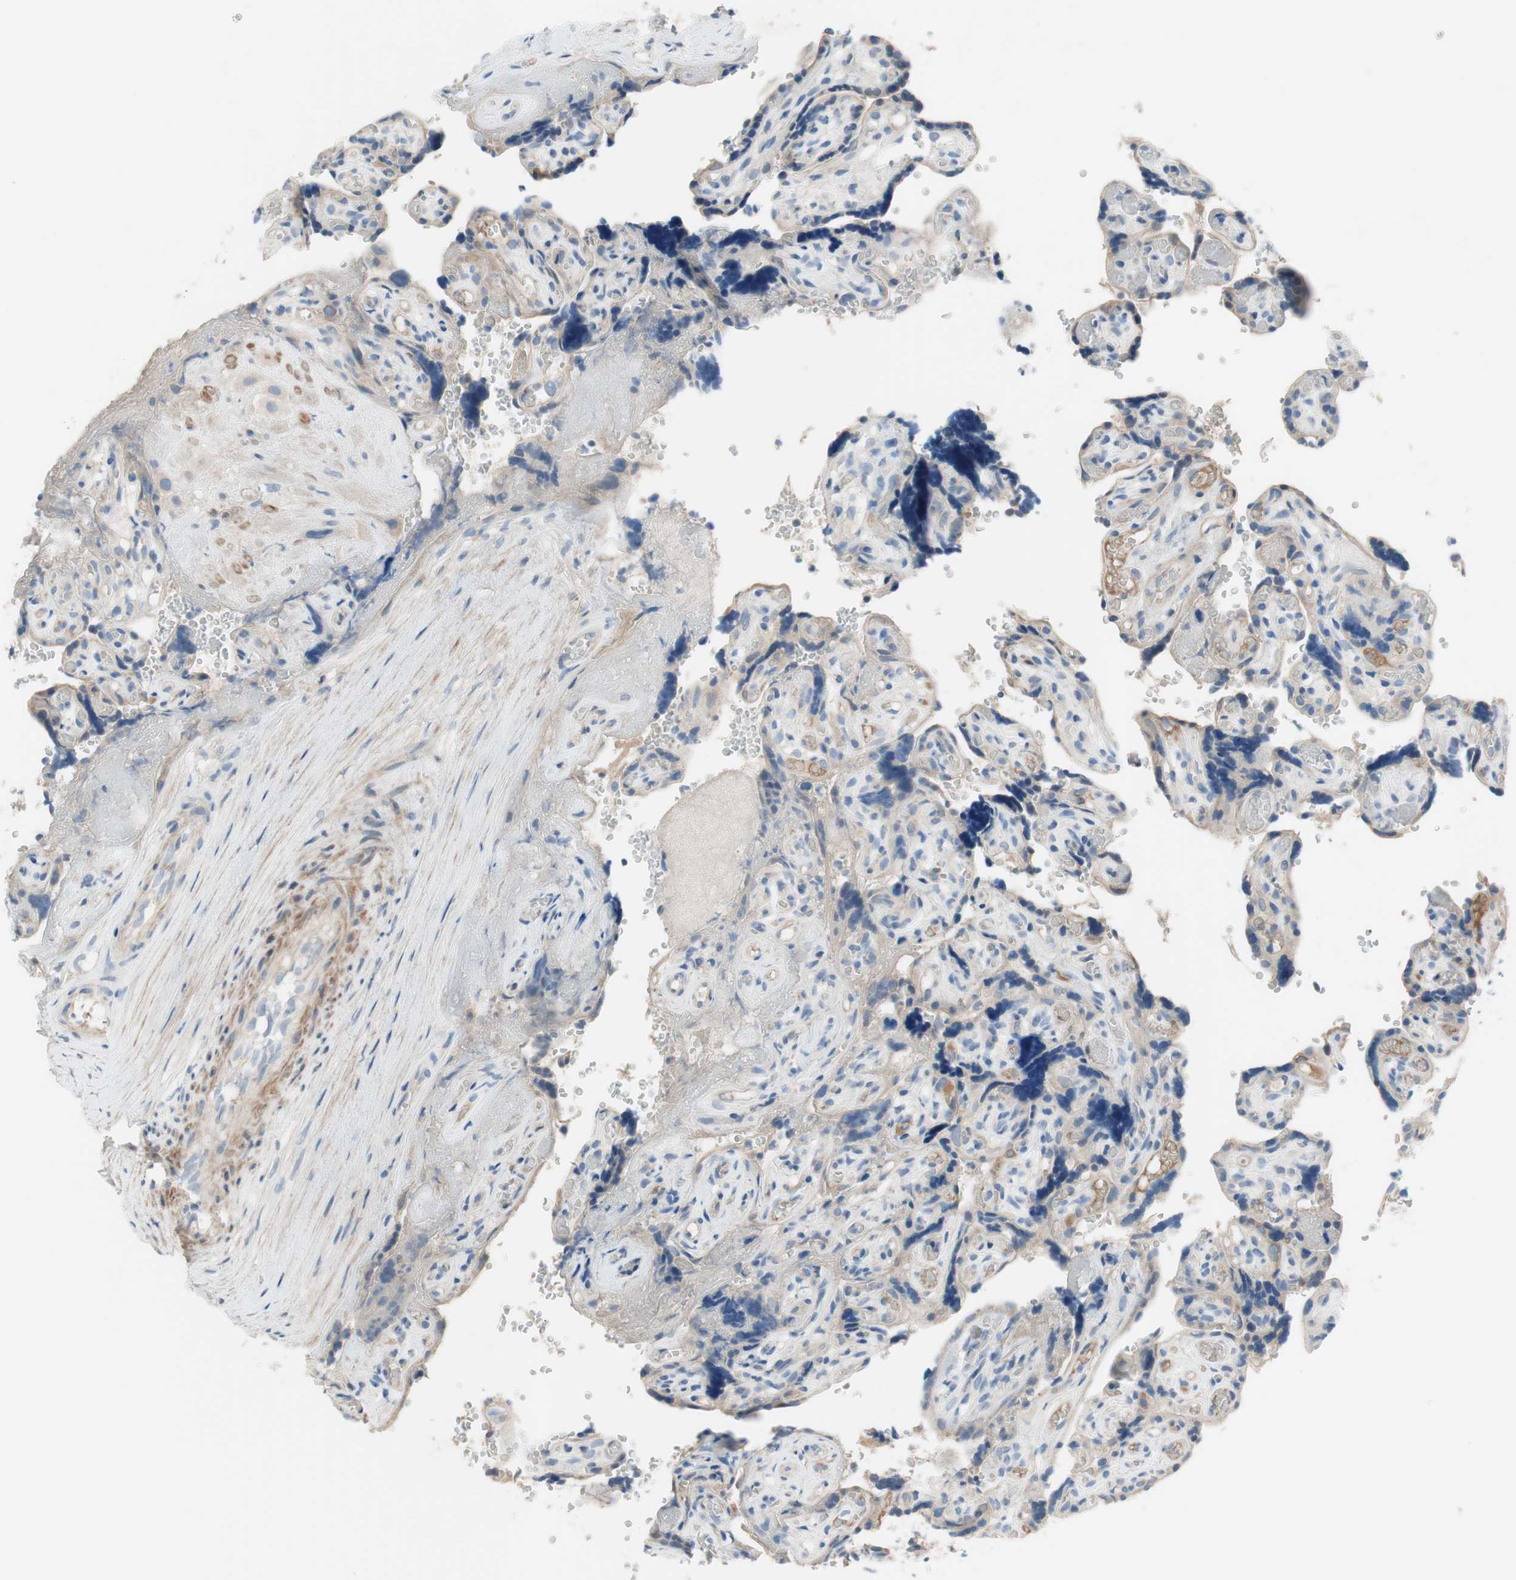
{"staining": {"intensity": "moderate", "quantity": "25%-75%", "location": "cytoplasmic/membranous"}, "tissue": "placenta", "cell_type": "Trophoblastic cells", "image_type": "normal", "snomed": [{"axis": "morphology", "description": "Normal tissue, NOS"}, {"axis": "topography", "description": "Placenta"}], "caption": "Immunohistochemical staining of unremarkable human placenta displays medium levels of moderate cytoplasmic/membranous expression in about 25%-75% of trophoblastic cells.", "gene": "FDFT1", "patient": {"sex": "female", "age": 30}}